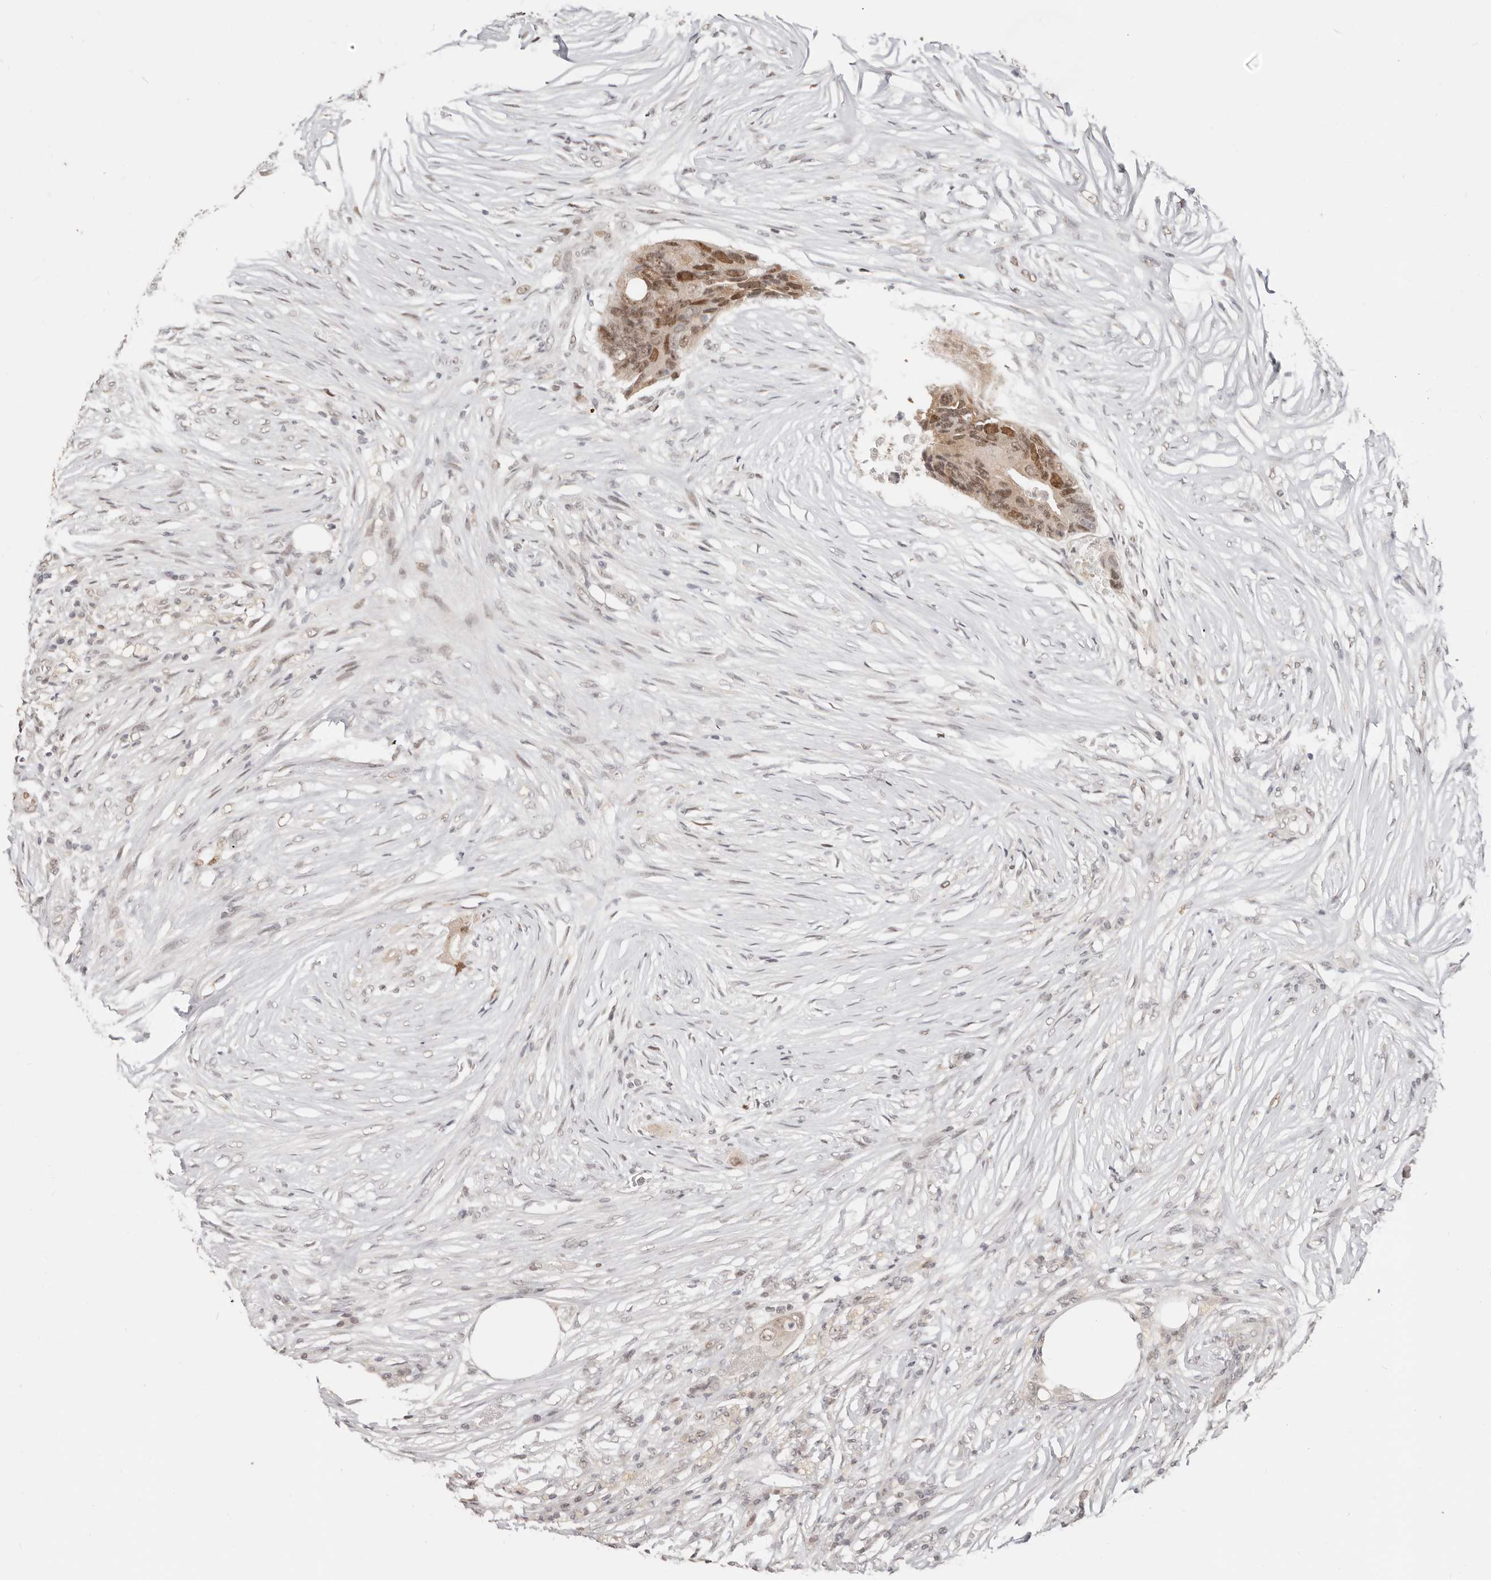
{"staining": {"intensity": "moderate", "quantity": ">75%", "location": "nuclear"}, "tissue": "colorectal cancer", "cell_type": "Tumor cells", "image_type": "cancer", "snomed": [{"axis": "morphology", "description": "Adenocarcinoma, NOS"}, {"axis": "topography", "description": "Colon"}], "caption": "Immunohistochemical staining of human colorectal cancer (adenocarcinoma) exhibits moderate nuclear protein staining in approximately >75% of tumor cells.", "gene": "RFC2", "patient": {"sex": "male", "age": 71}}